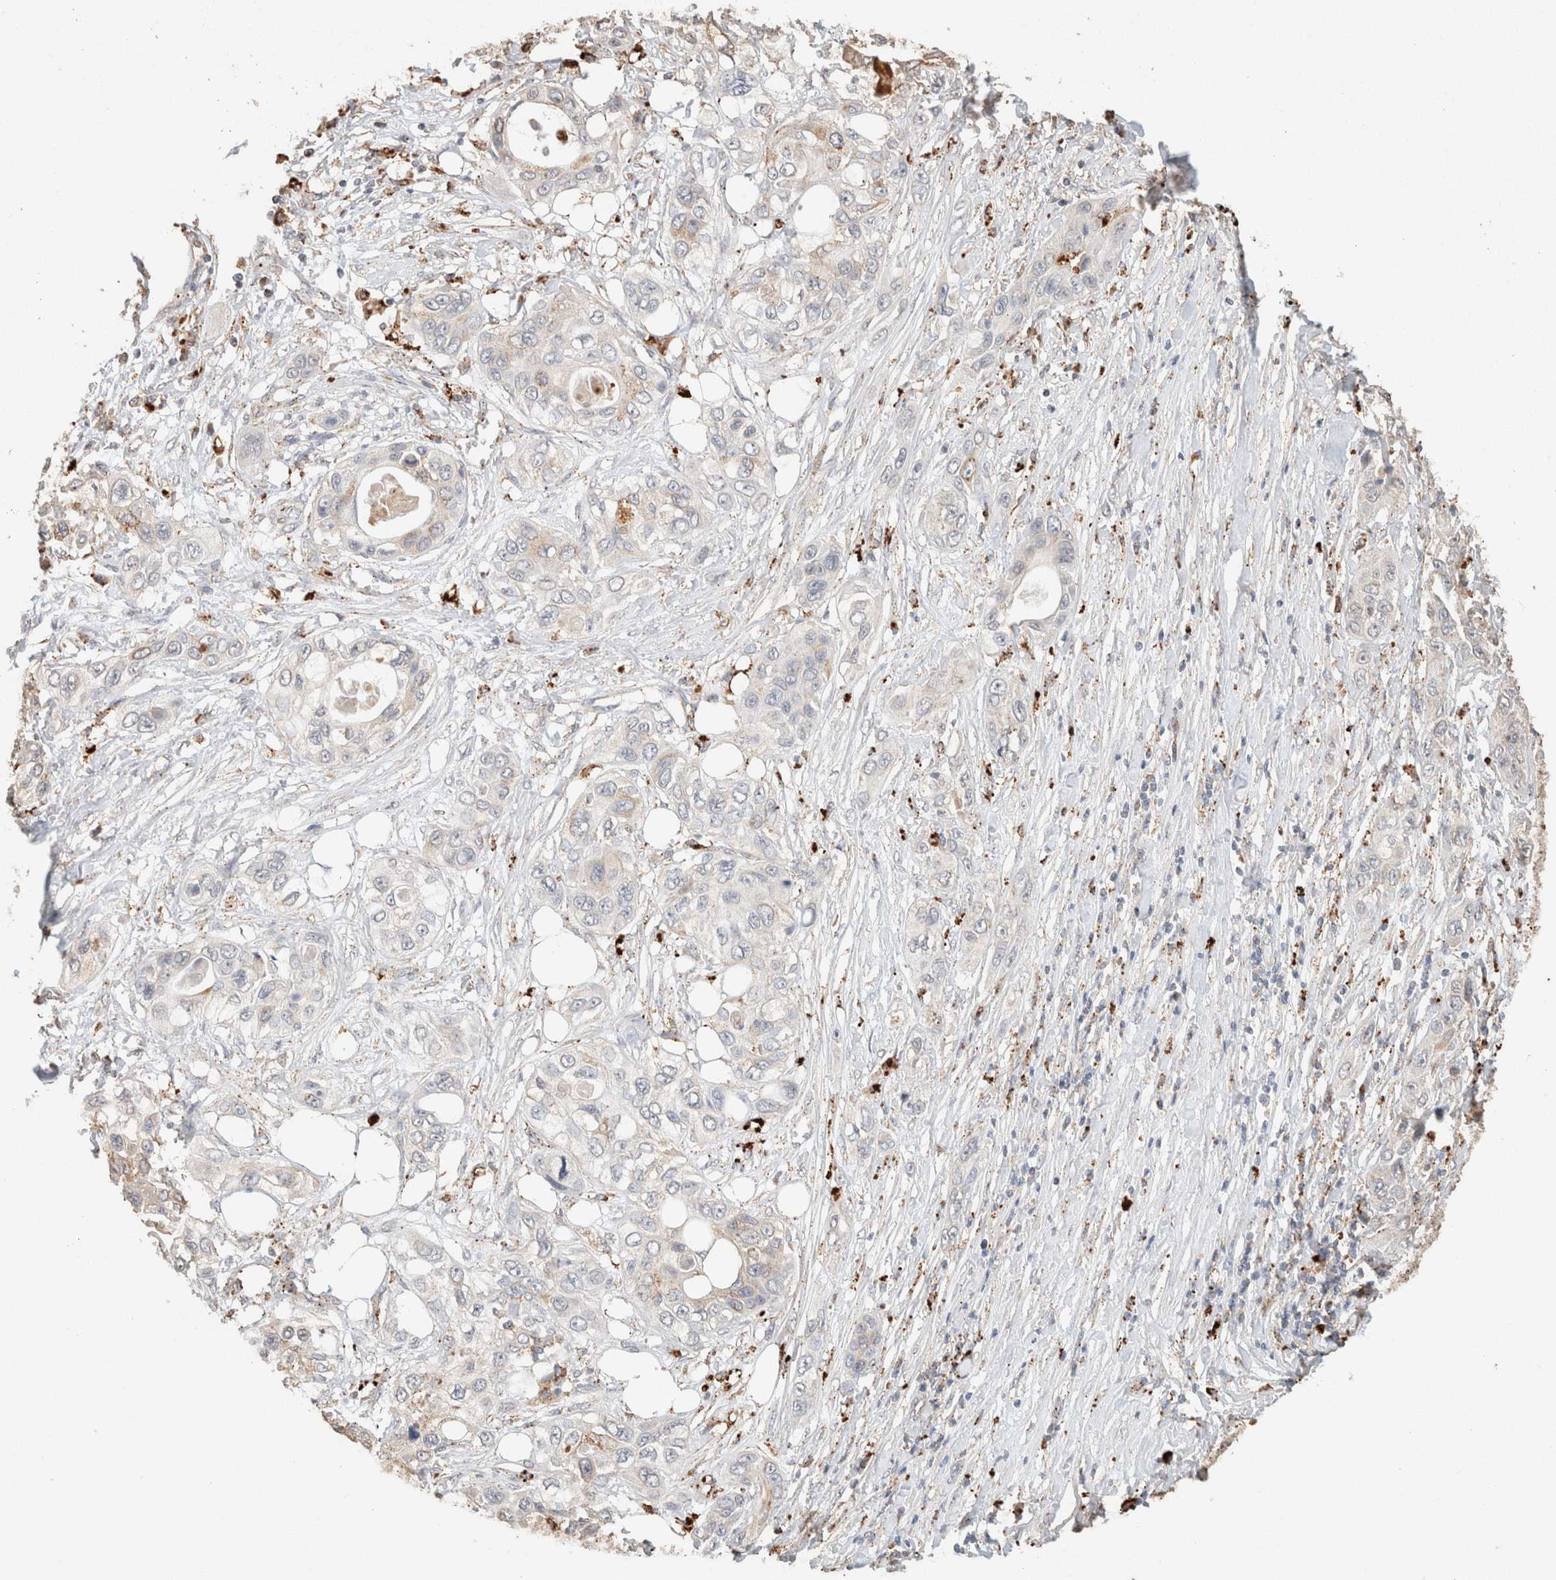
{"staining": {"intensity": "weak", "quantity": "<25%", "location": "cytoplasmic/membranous"}, "tissue": "pancreatic cancer", "cell_type": "Tumor cells", "image_type": "cancer", "snomed": [{"axis": "morphology", "description": "Adenocarcinoma, NOS"}, {"axis": "topography", "description": "Pancreas"}], "caption": "Immunohistochemical staining of human pancreatic cancer exhibits no significant positivity in tumor cells.", "gene": "CTSC", "patient": {"sex": "female", "age": 70}}